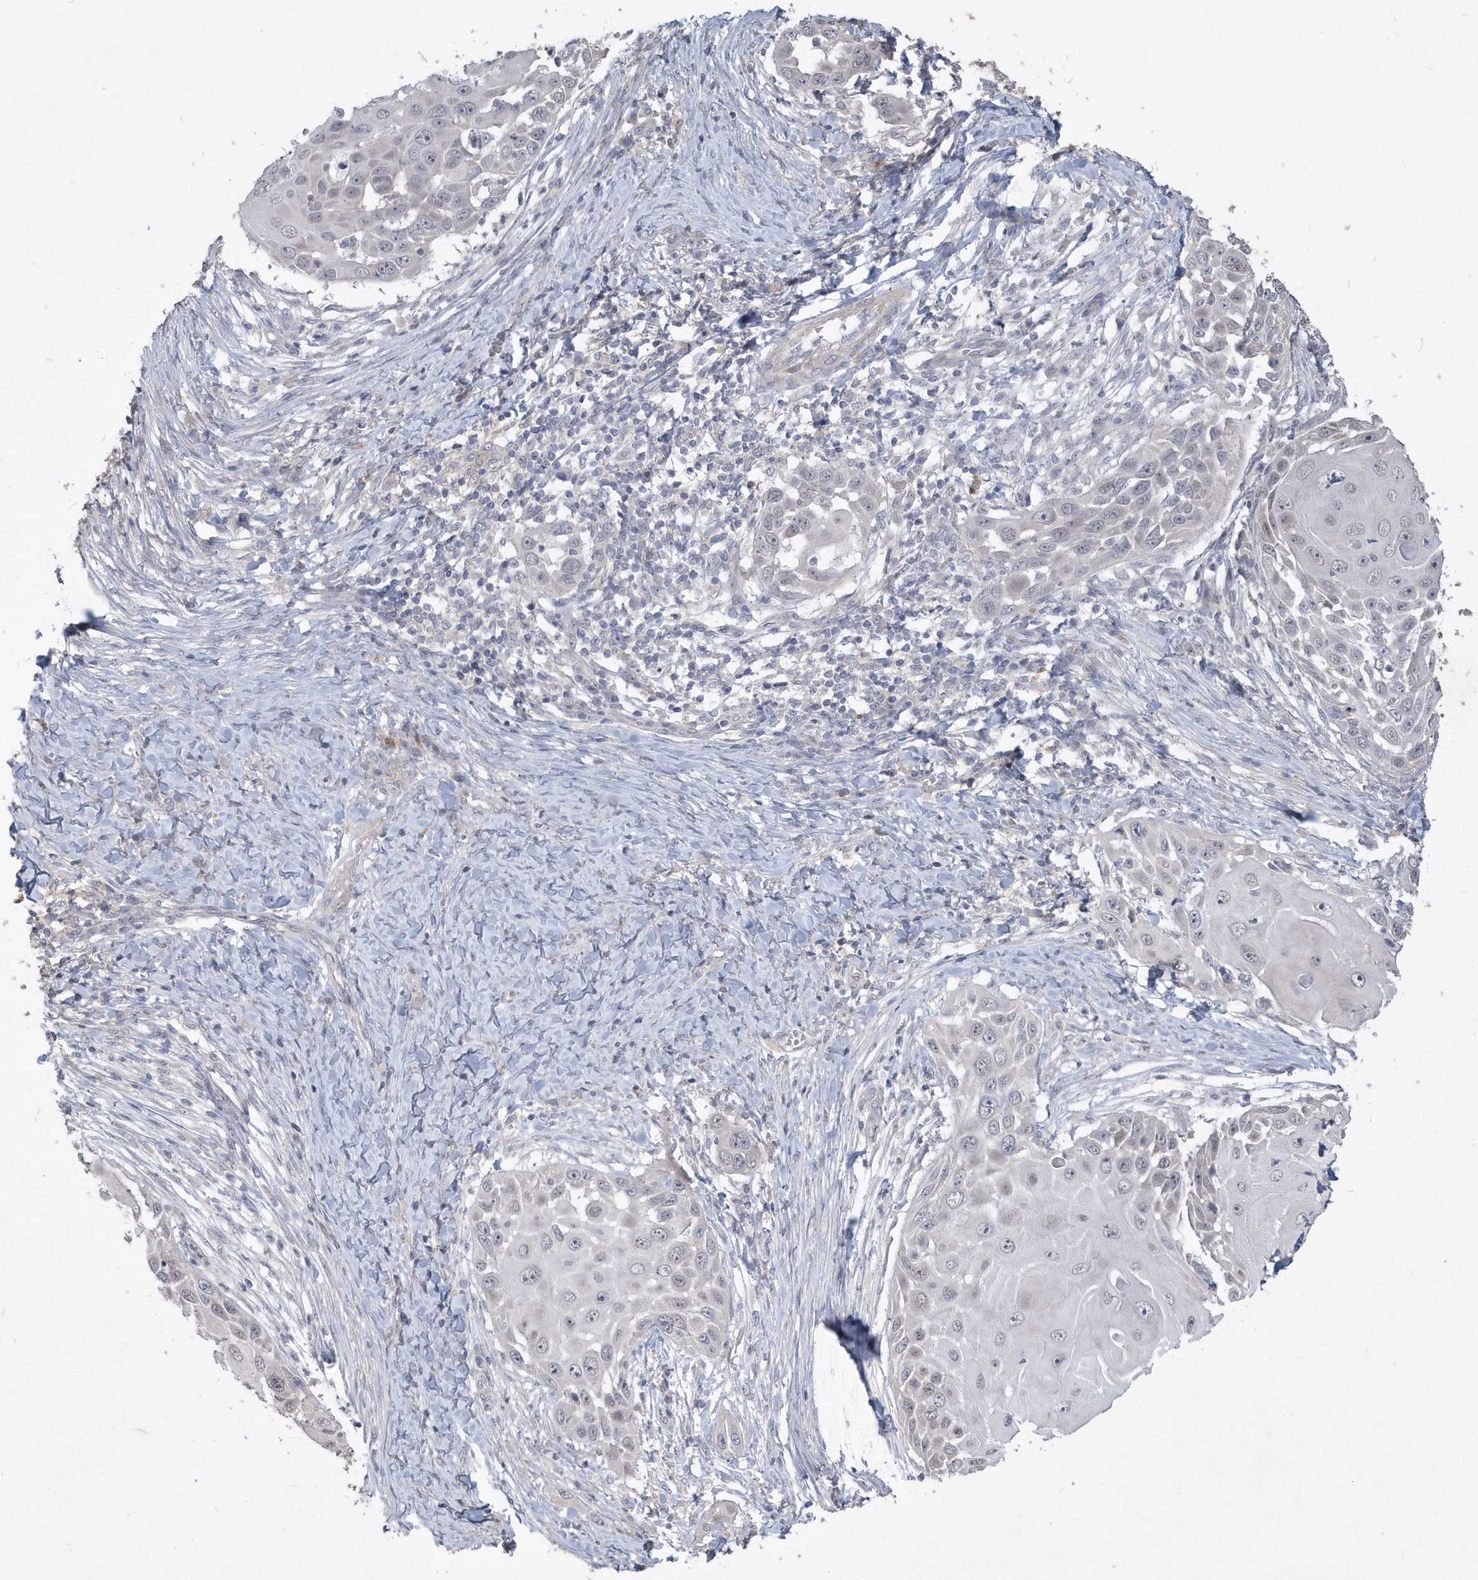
{"staining": {"intensity": "negative", "quantity": "none", "location": "none"}, "tissue": "skin cancer", "cell_type": "Tumor cells", "image_type": "cancer", "snomed": [{"axis": "morphology", "description": "Squamous cell carcinoma, NOS"}, {"axis": "topography", "description": "Skin"}], "caption": "Immunohistochemistry histopathology image of squamous cell carcinoma (skin) stained for a protein (brown), which demonstrates no staining in tumor cells. (Immunohistochemistry (ihc), brightfield microscopy, high magnification).", "gene": "TSPEAR", "patient": {"sex": "female", "age": 44}}